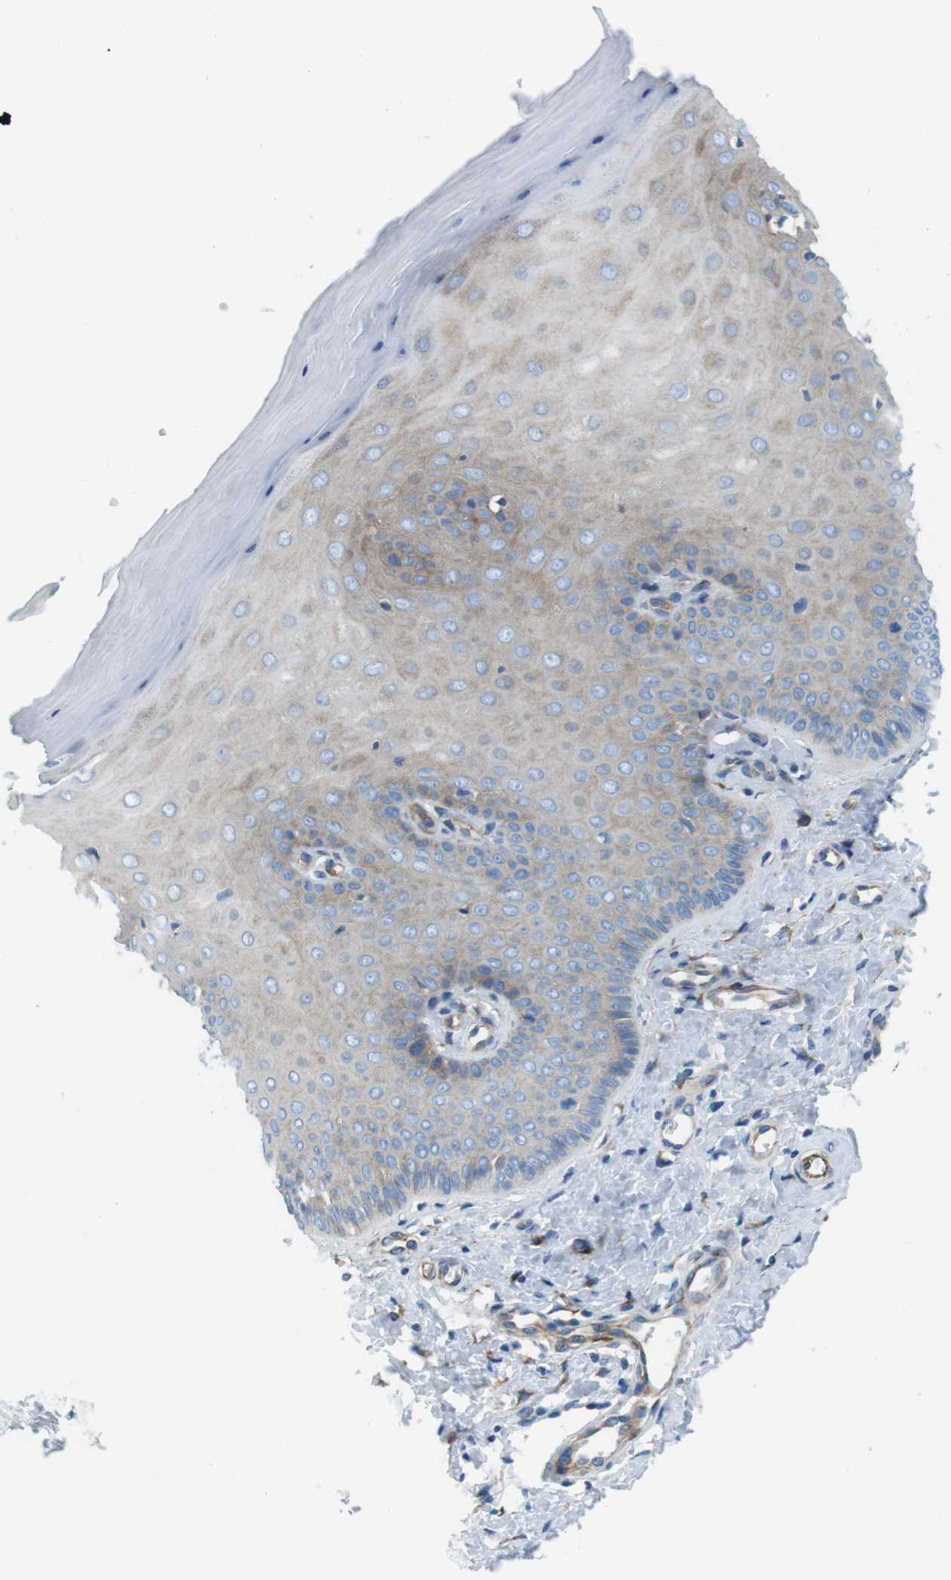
{"staining": {"intensity": "weak", "quantity": "25%-75%", "location": "cytoplasmic/membranous"}, "tissue": "cervix", "cell_type": "Glandular cells", "image_type": "normal", "snomed": [{"axis": "morphology", "description": "Normal tissue, NOS"}, {"axis": "topography", "description": "Cervix"}], "caption": "A brown stain highlights weak cytoplasmic/membranous positivity of a protein in glandular cells of benign human cervix. The protein of interest is stained brown, and the nuclei are stained in blue (DAB IHC with brightfield microscopy, high magnification).", "gene": "EMP2", "patient": {"sex": "female", "age": 55}}